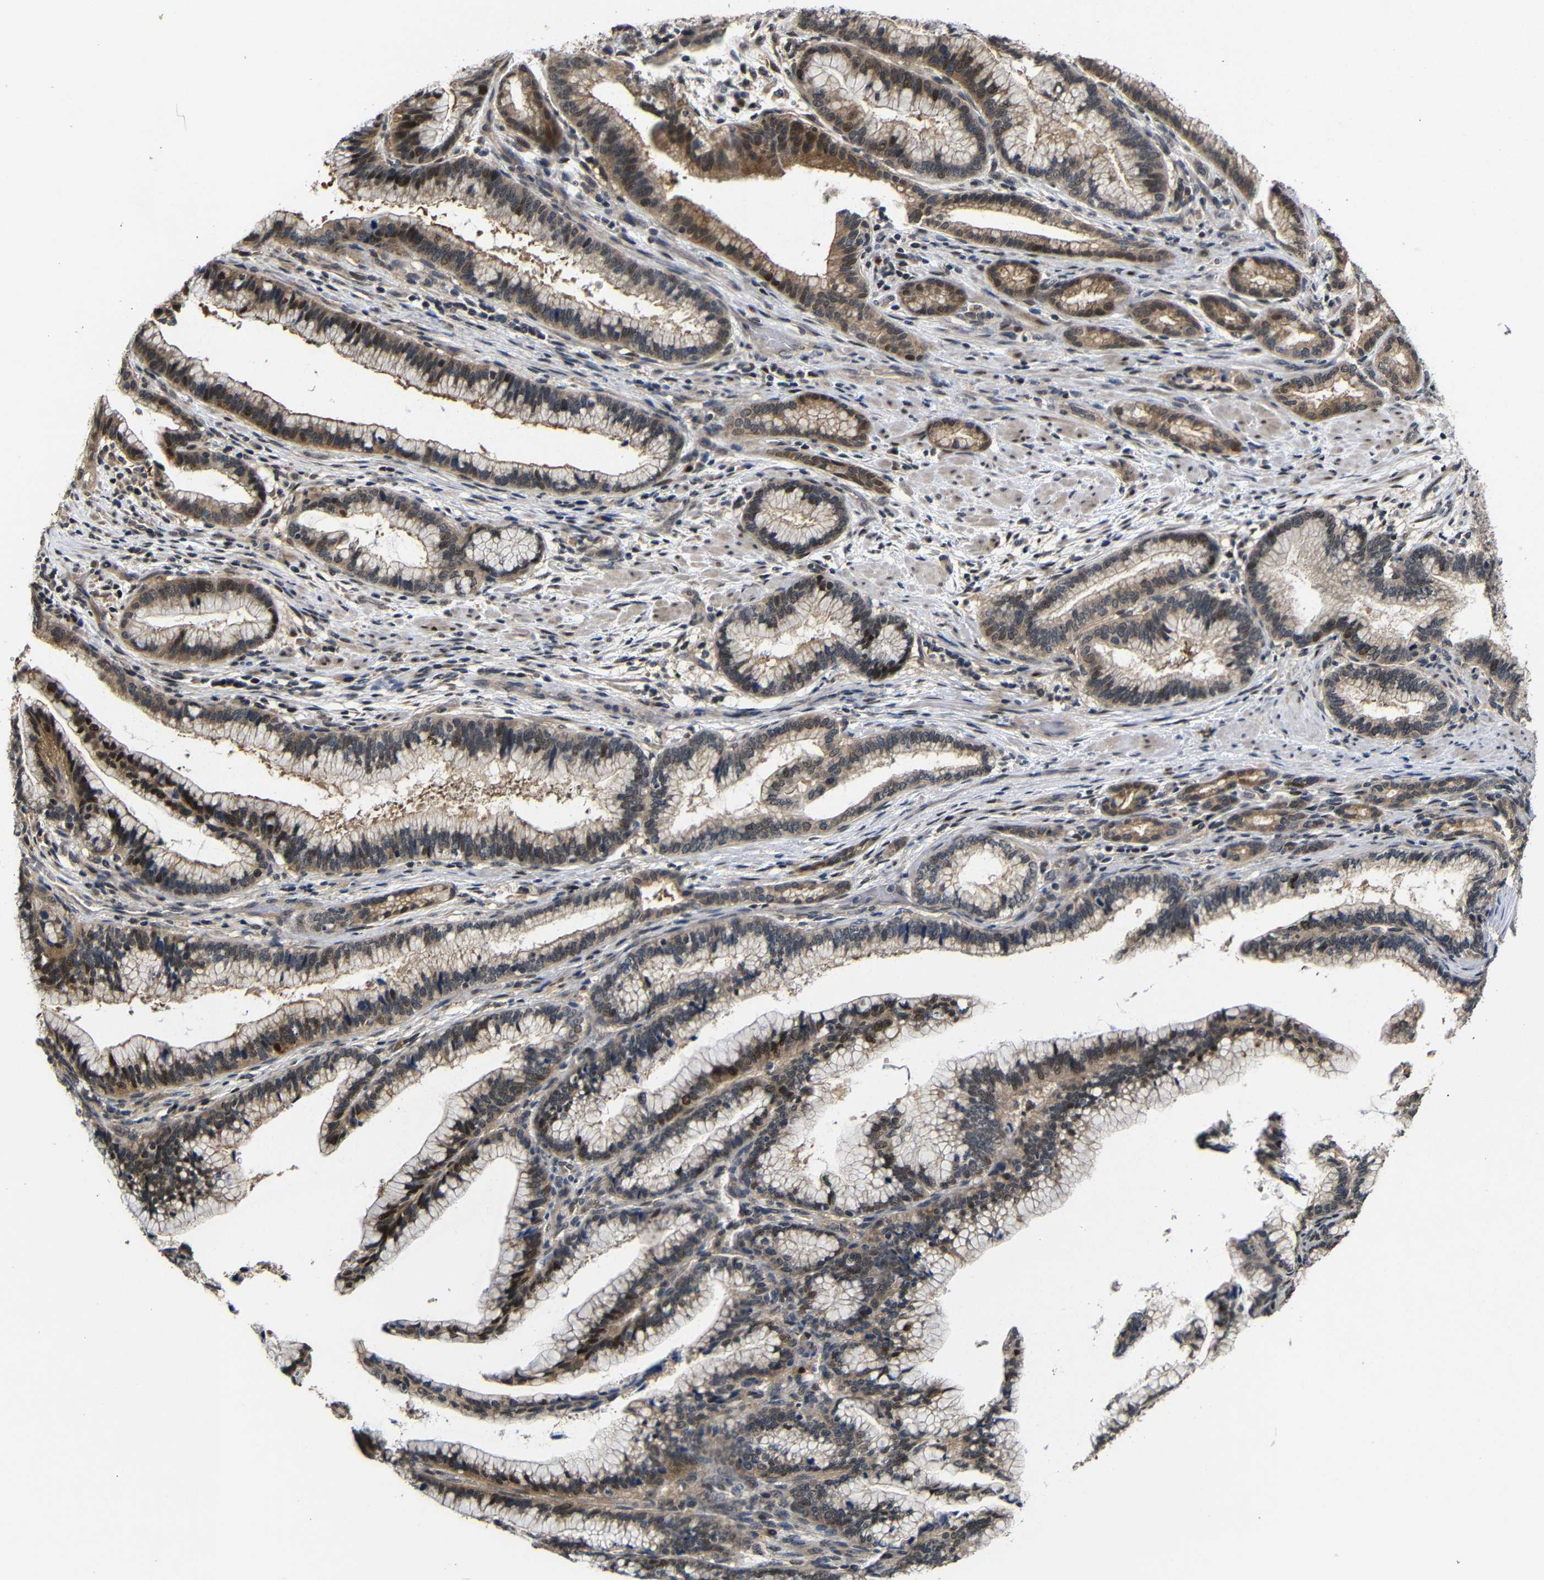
{"staining": {"intensity": "moderate", "quantity": ">75%", "location": "cytoplasmic/membranous,nuclear"}, "tissue": "pancreatic cancer", "cell_type": "Tumor cells", "image_type": "cancer", "snomed": [{"axis": "morphology", "description": "Adenocarcinoma, NOS"}, {"axis": "topography", "description": "Pancreas"}], "caption": "Human pancreatic cancer (adenocarcinoma) stained for a protein (brown) exhibits moderate cytoplasmic/membranous and nuclear positive staining in approximately >75% of tumor cells.", "gene": "ATG12", "patient": {"sex": "female", "age": 64}}